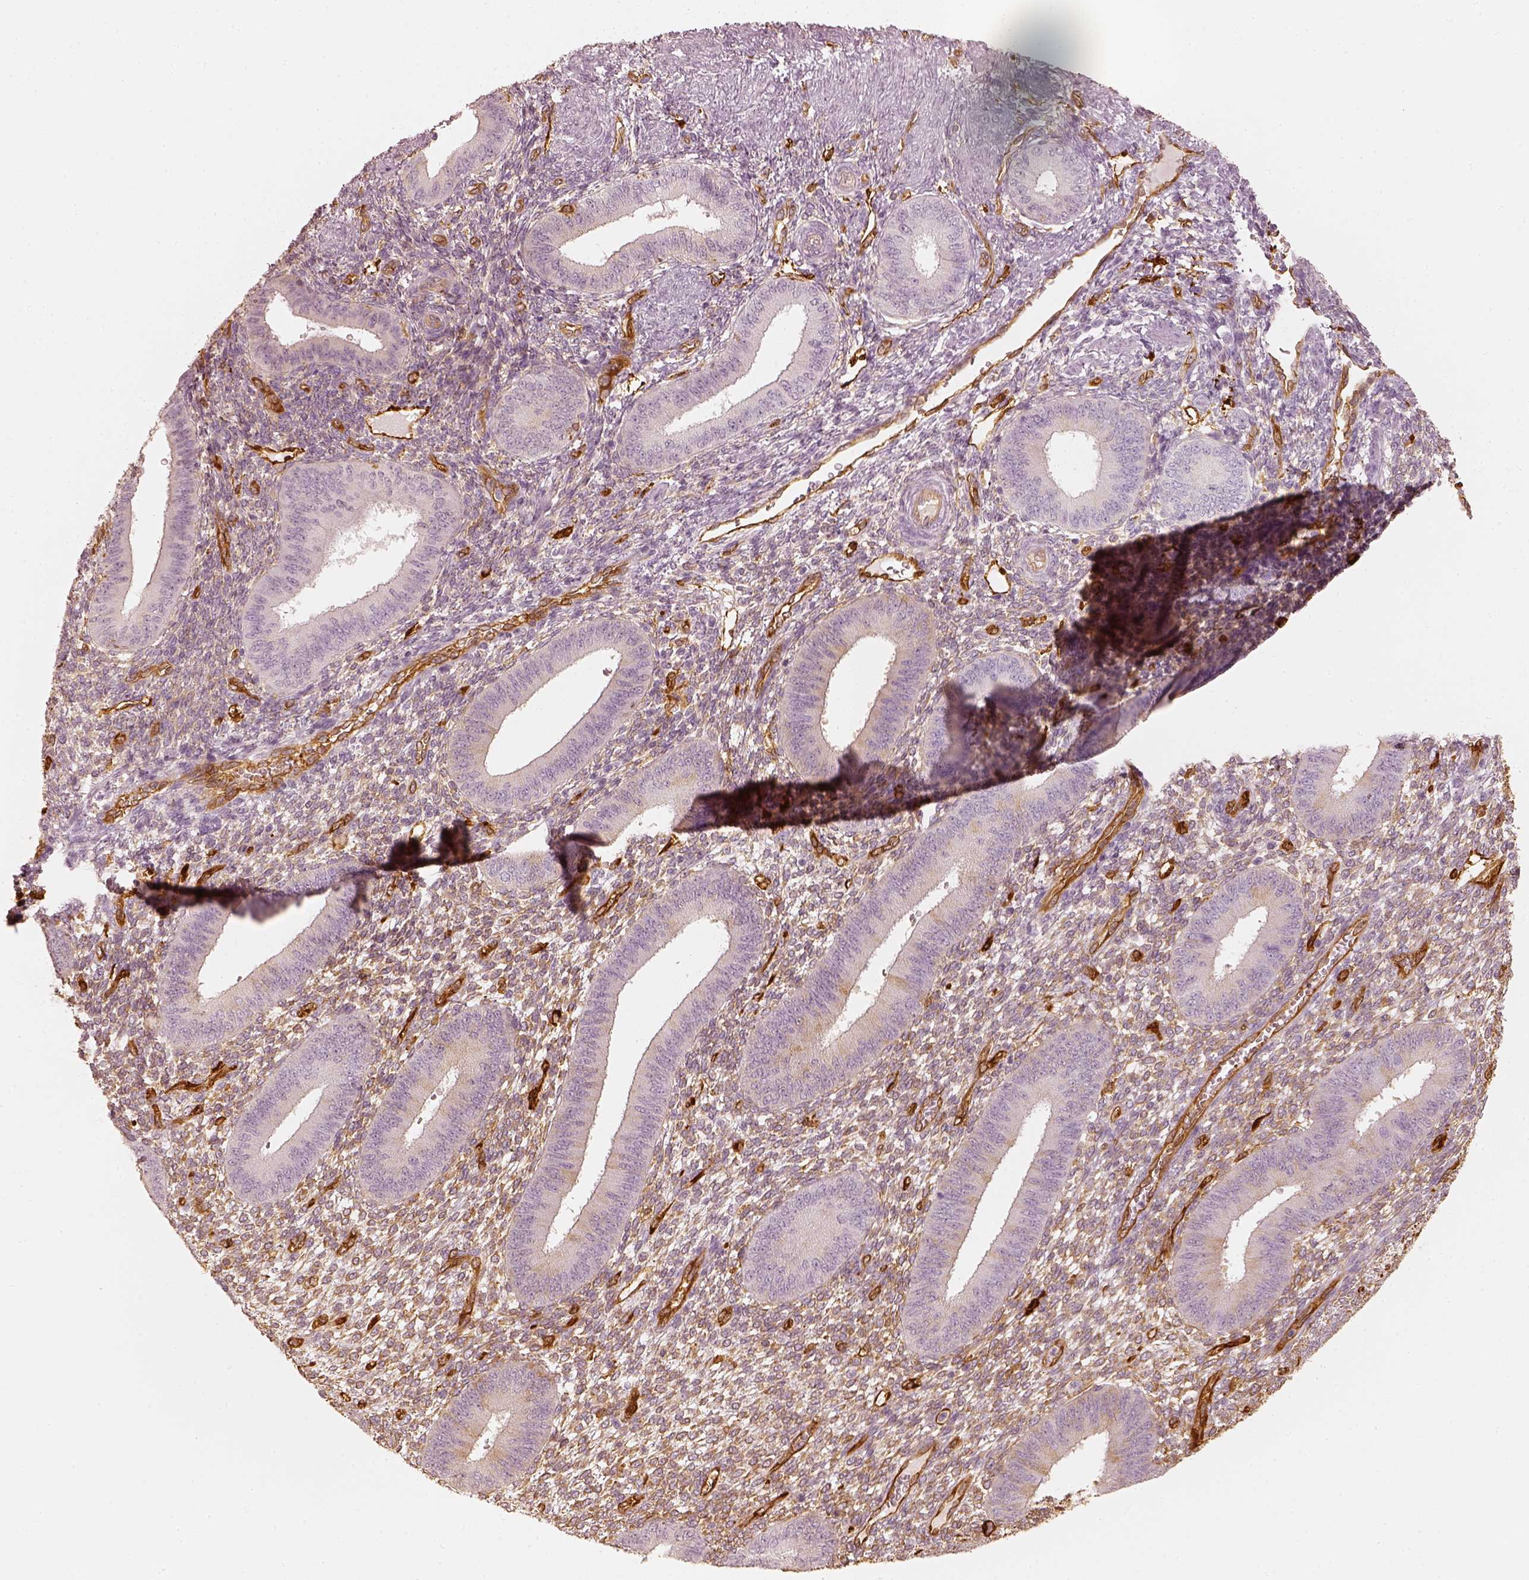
{"staining": {"intensity": "weak", "quantity": "<25%", "location": "cytoplasmic/membranous"}, "tissue": "endometrium", "cell_type": "Cells in endometrial stroma", "image_type": "normal", "snomed": [{"axis": "morphology", "description": "Normal tissue, NOS"}, {"axis": "topography", "description": "Endometrium"}], "caption": "There is no significant positivity in cells in endometrial stroma of endometrium. (DAB immunohistochemistry with hematoxylin counter stain).", "gene": "FSCN1", "patient": {"sex": "female", "age": 39}}